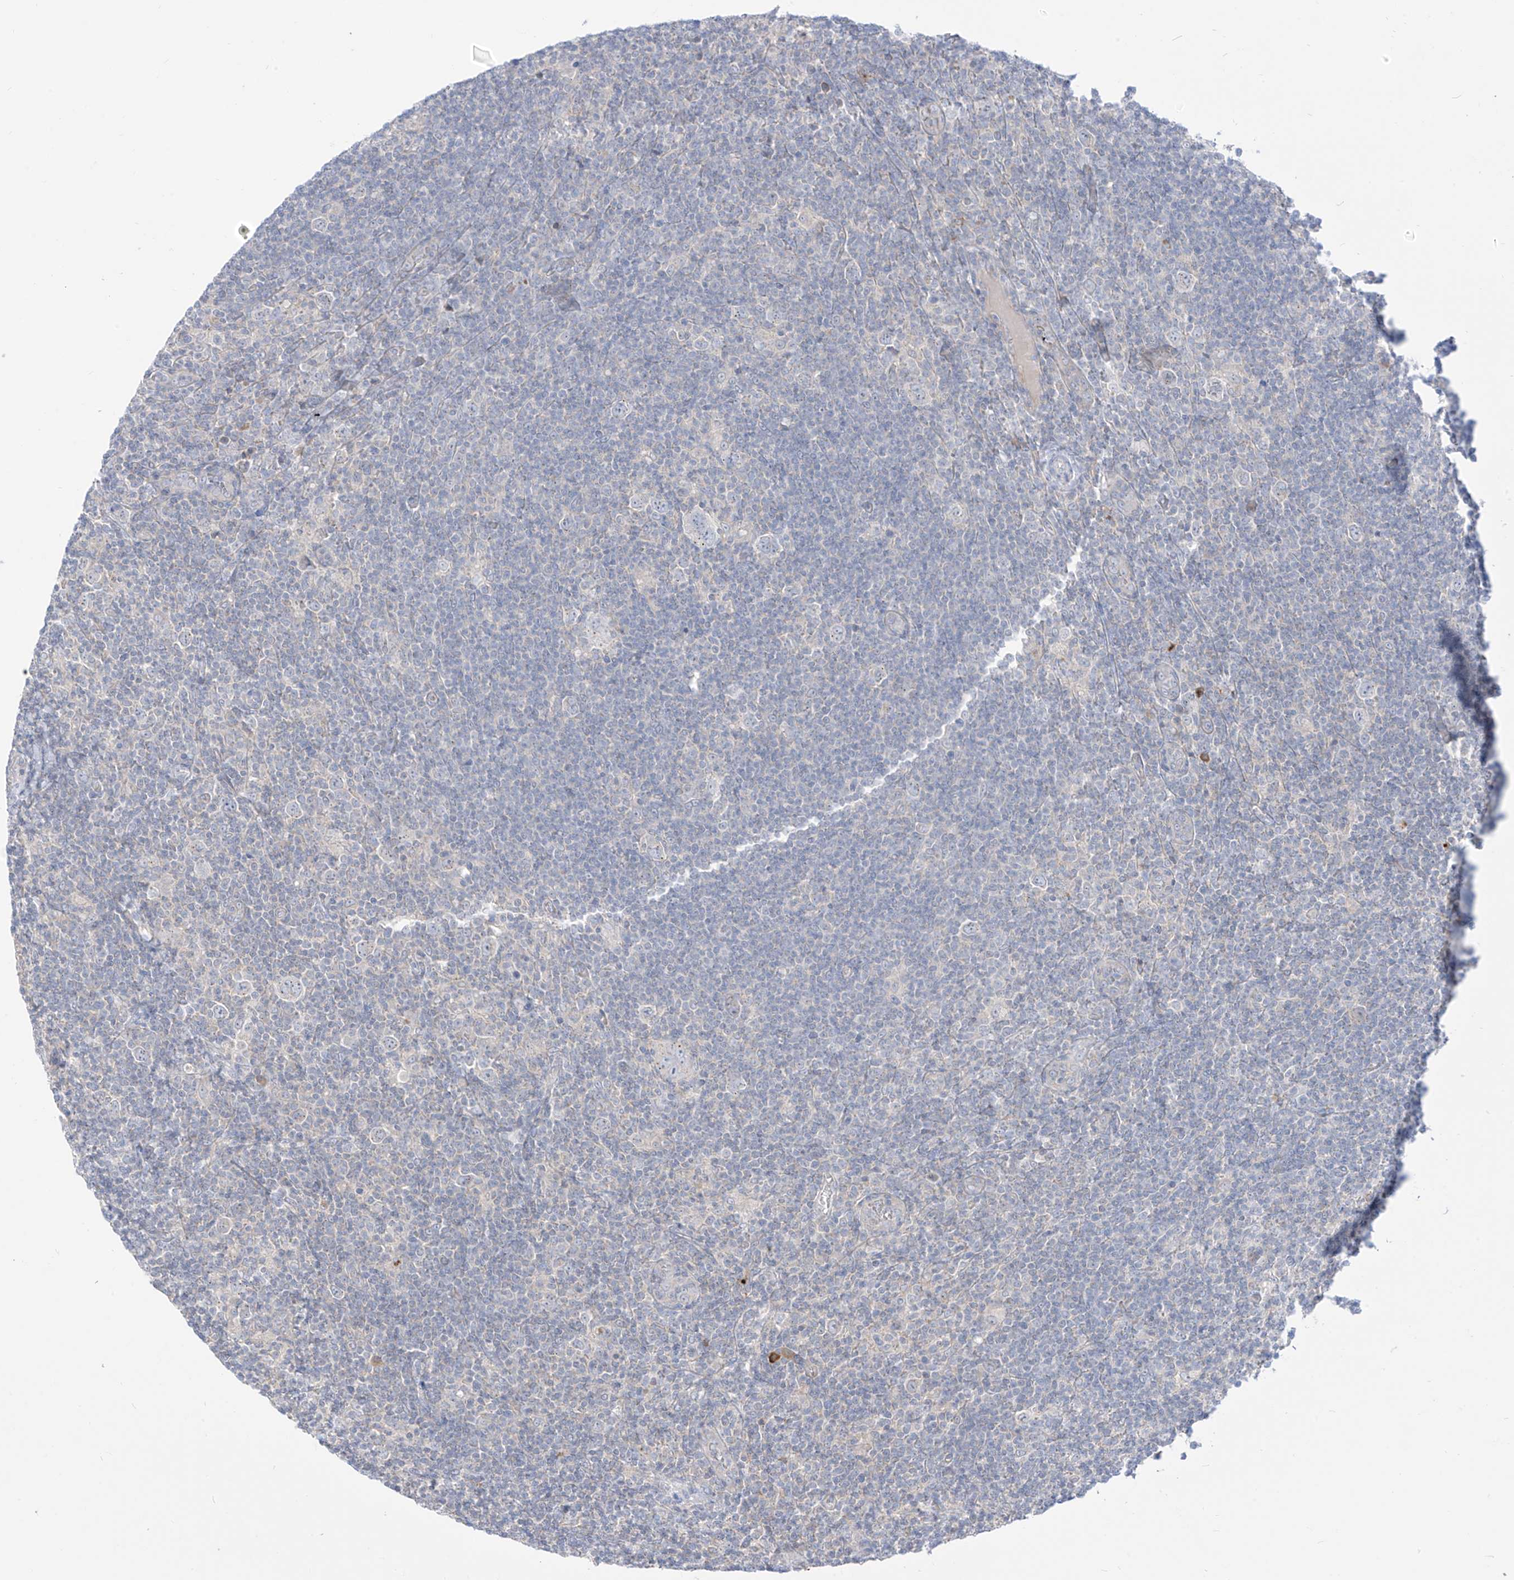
{"staining": {"intensity": "negative", "quantity": "none", "location": "none"}, "tissue": "lymphoma", "cell_type": "Tumor cells", "image_type": "cancer", "snomed": [{"axis": "morphology", "description": "Hodgkin's disease, NOS"}, {"axis": "topography", "description": "Lymph node"}], "caption": "Tumor cells show no significant protein expression in lymphoma.", "gene": "SYTL3", "patient": {"sex": "female", "age": 57}}